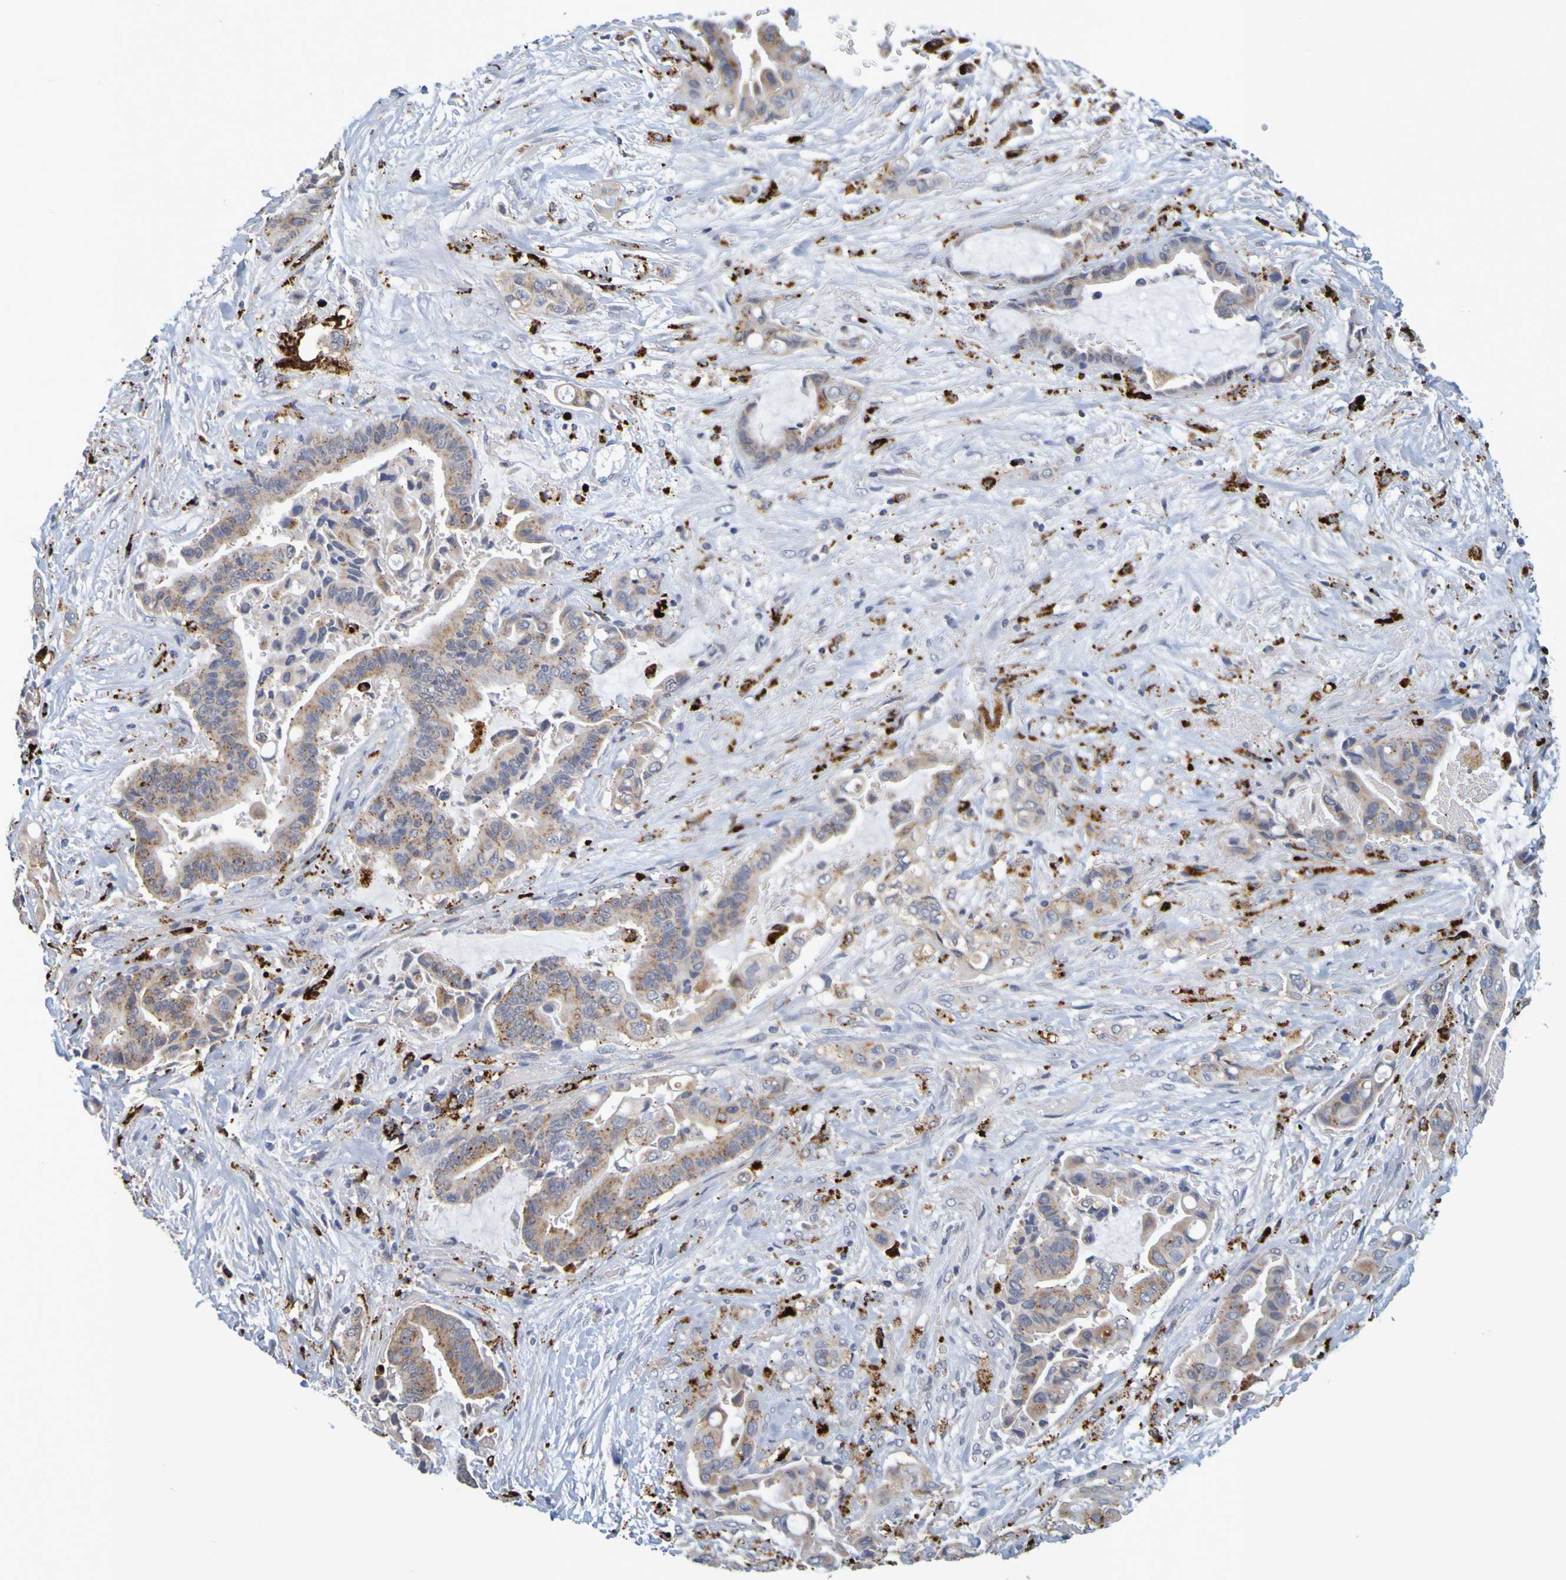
{"staining": {"intensity": "moderate", "quantity": ">75%", "location": "cytoplasmic/membranous"}, "tissue": "liver cancer", "cell_type": "Tumor cells", "image_type": "cancer", "snomed": [{"axis": "morphology", "description": "Cholangiocarcinoma"}, {"axis": "topography", "description": "Liver"}], "caption": "Immunohistochemistry (IHC) histopathology image of neoplastic tissue: human liver cholangiocarcinoma stained using immunohistochemistry demonstrates medium levels of moderate protein expression localized specifically in the cytoplasmic/membranous of tumor cells, appearing as a cytoplasmic/membranous brown color.", "gene": "TPH1", "patient": {"sex": "female", "age": 61}}